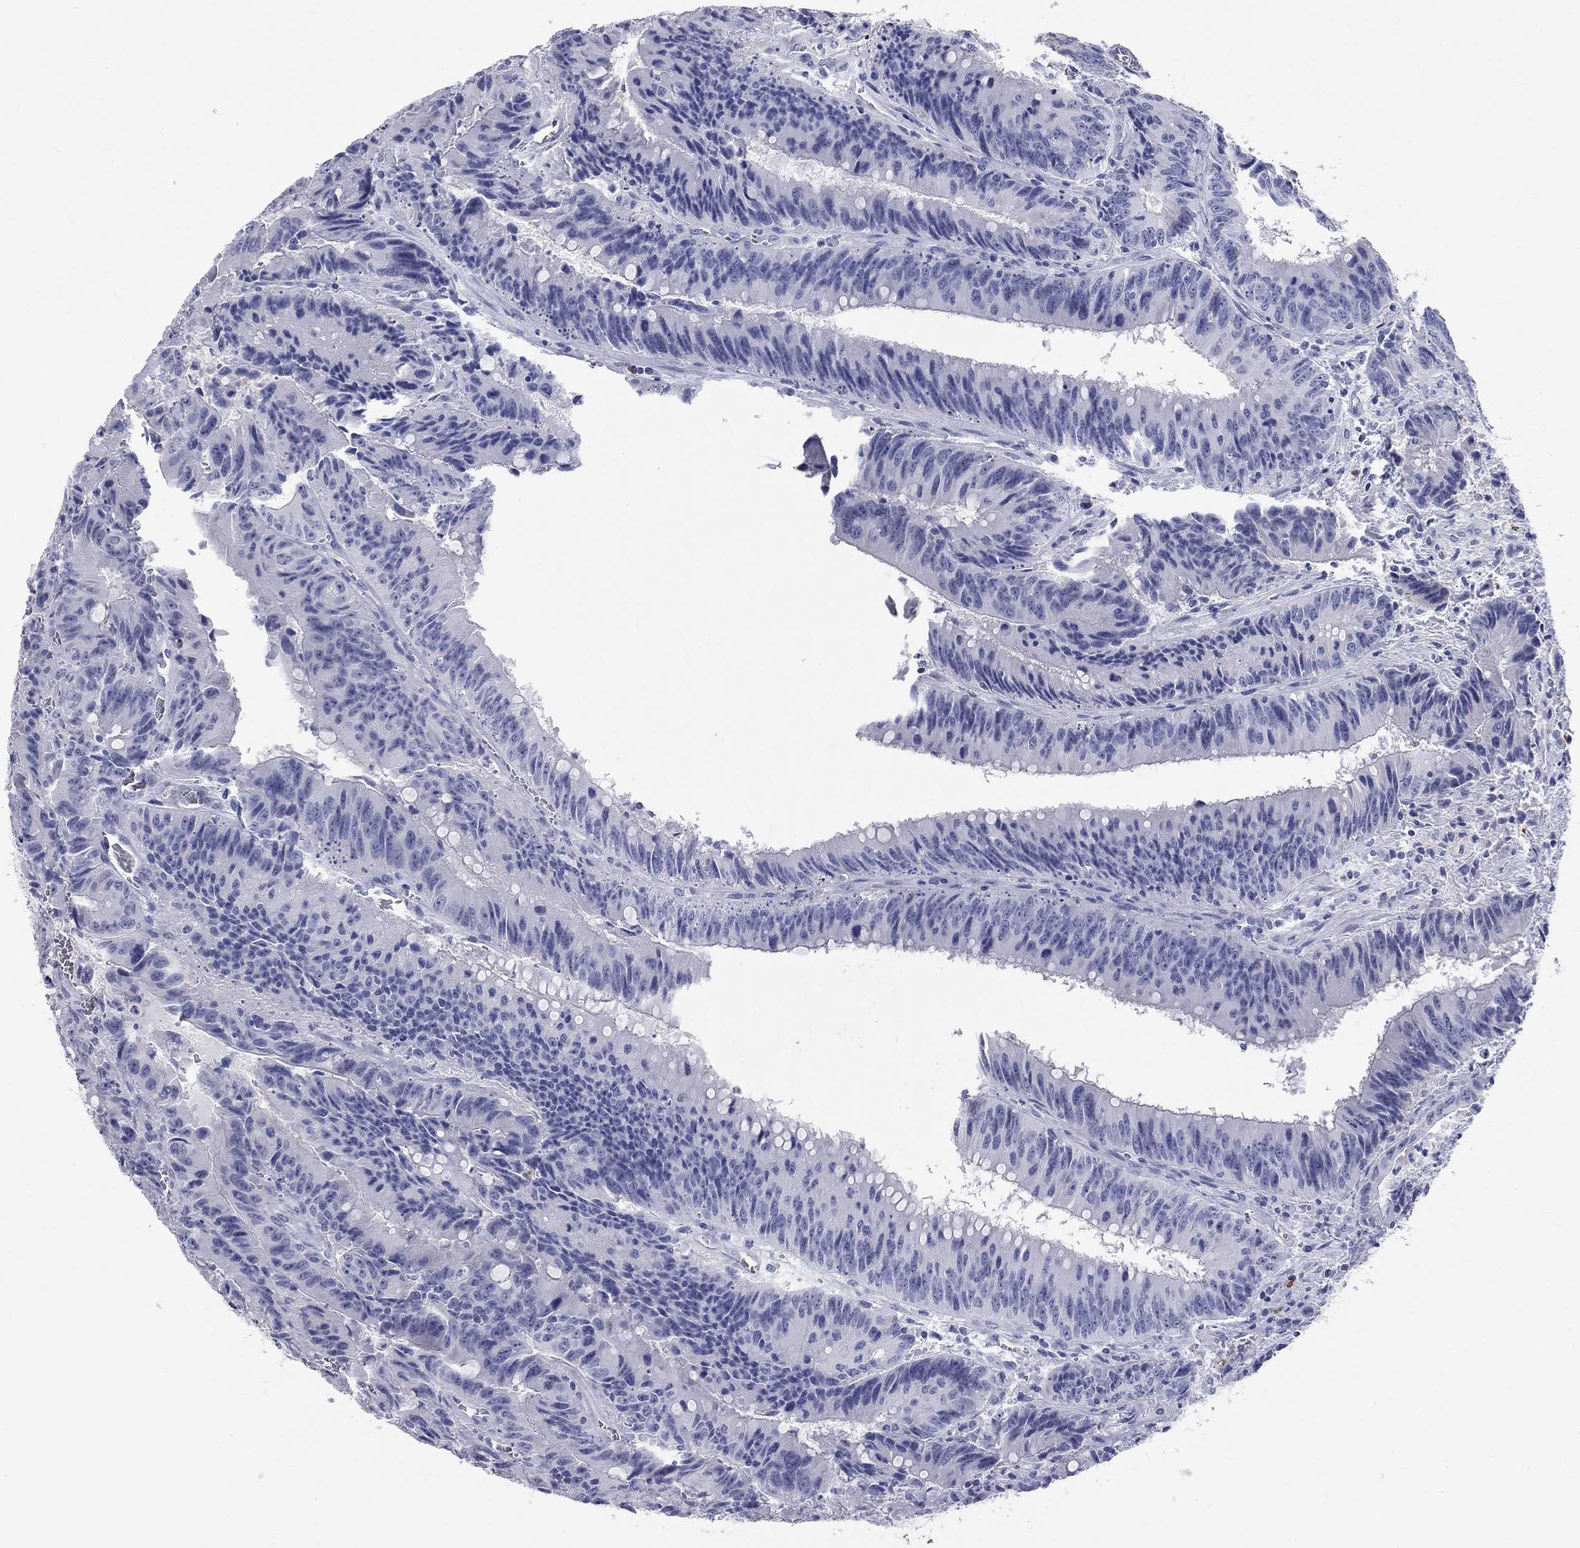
{"staining": {"intensity": "negative", "quantity": "none", "location": "none"}, "tissue": "colorectal cancer", "cell_type": "Tumor cells", "image_type": "cancer", "snomed": [{"axis": "morphology", "description": "Adenocarcinoma, NOS"}, {"axis": "topography", "description": "Rectum"}], "caption": "High magnification brightfield microscopy of colorectal adenocarcinoma stained with DAB (brown) and counterstained with hematoxylin (blue): tumor cells show no significant staining.", "gene": "PHOX2B", "patient": {"sex": "female", "age": 72}}